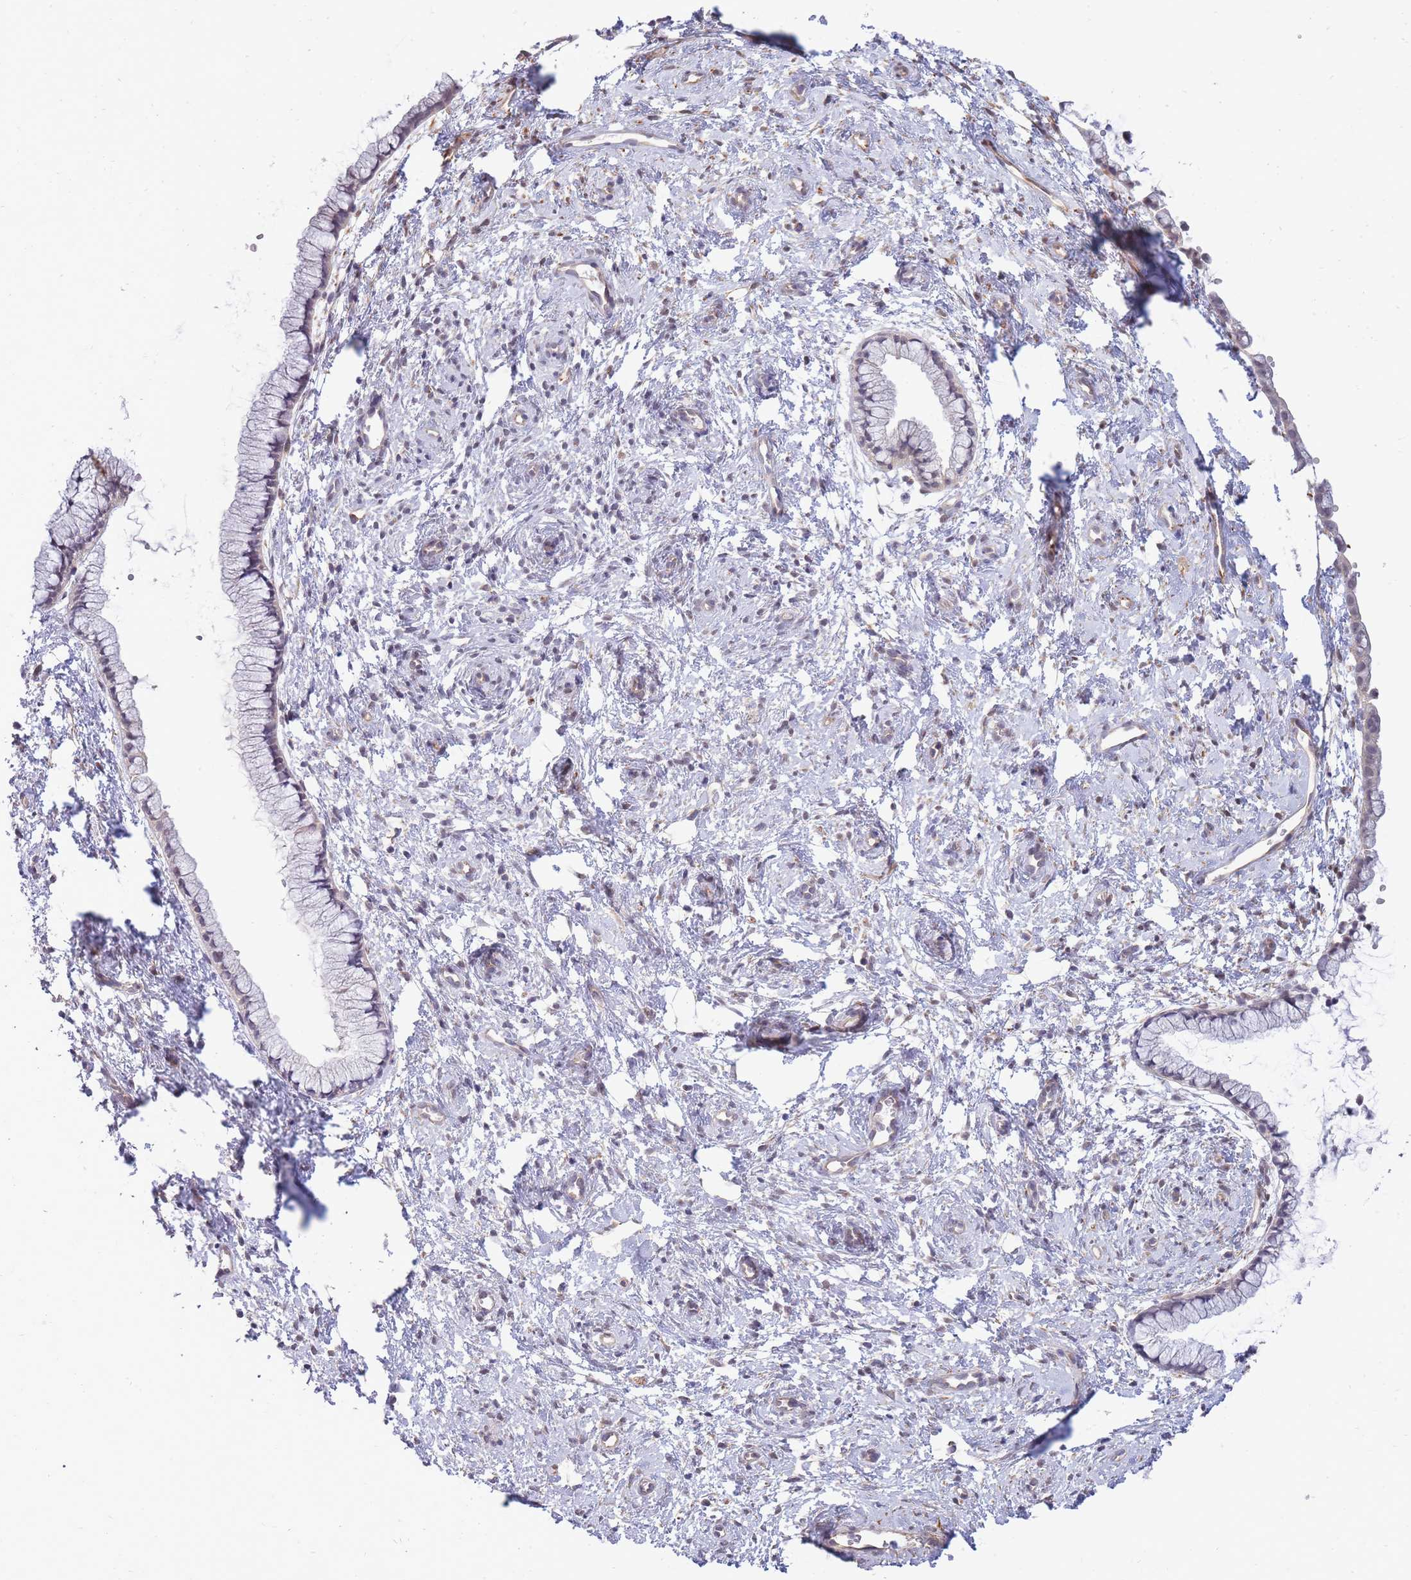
{"staining": {"intensity": "negative", "quantity": "none", "location": "none"}, "tissue": "cervix", "cell_type": "Glandular cells", "image_type": "normal", "snomed": [{"axis": "morphology", "description": "Normal tissue, NOS"}, {"axis": "topography", "description": "Cervix"}], "caption": "There is no significant staining in glandular cells of cervix. Nuclei are stained in blue.", "gene": "C19orf25", "patient": {"sex": "female", "age": 57}}